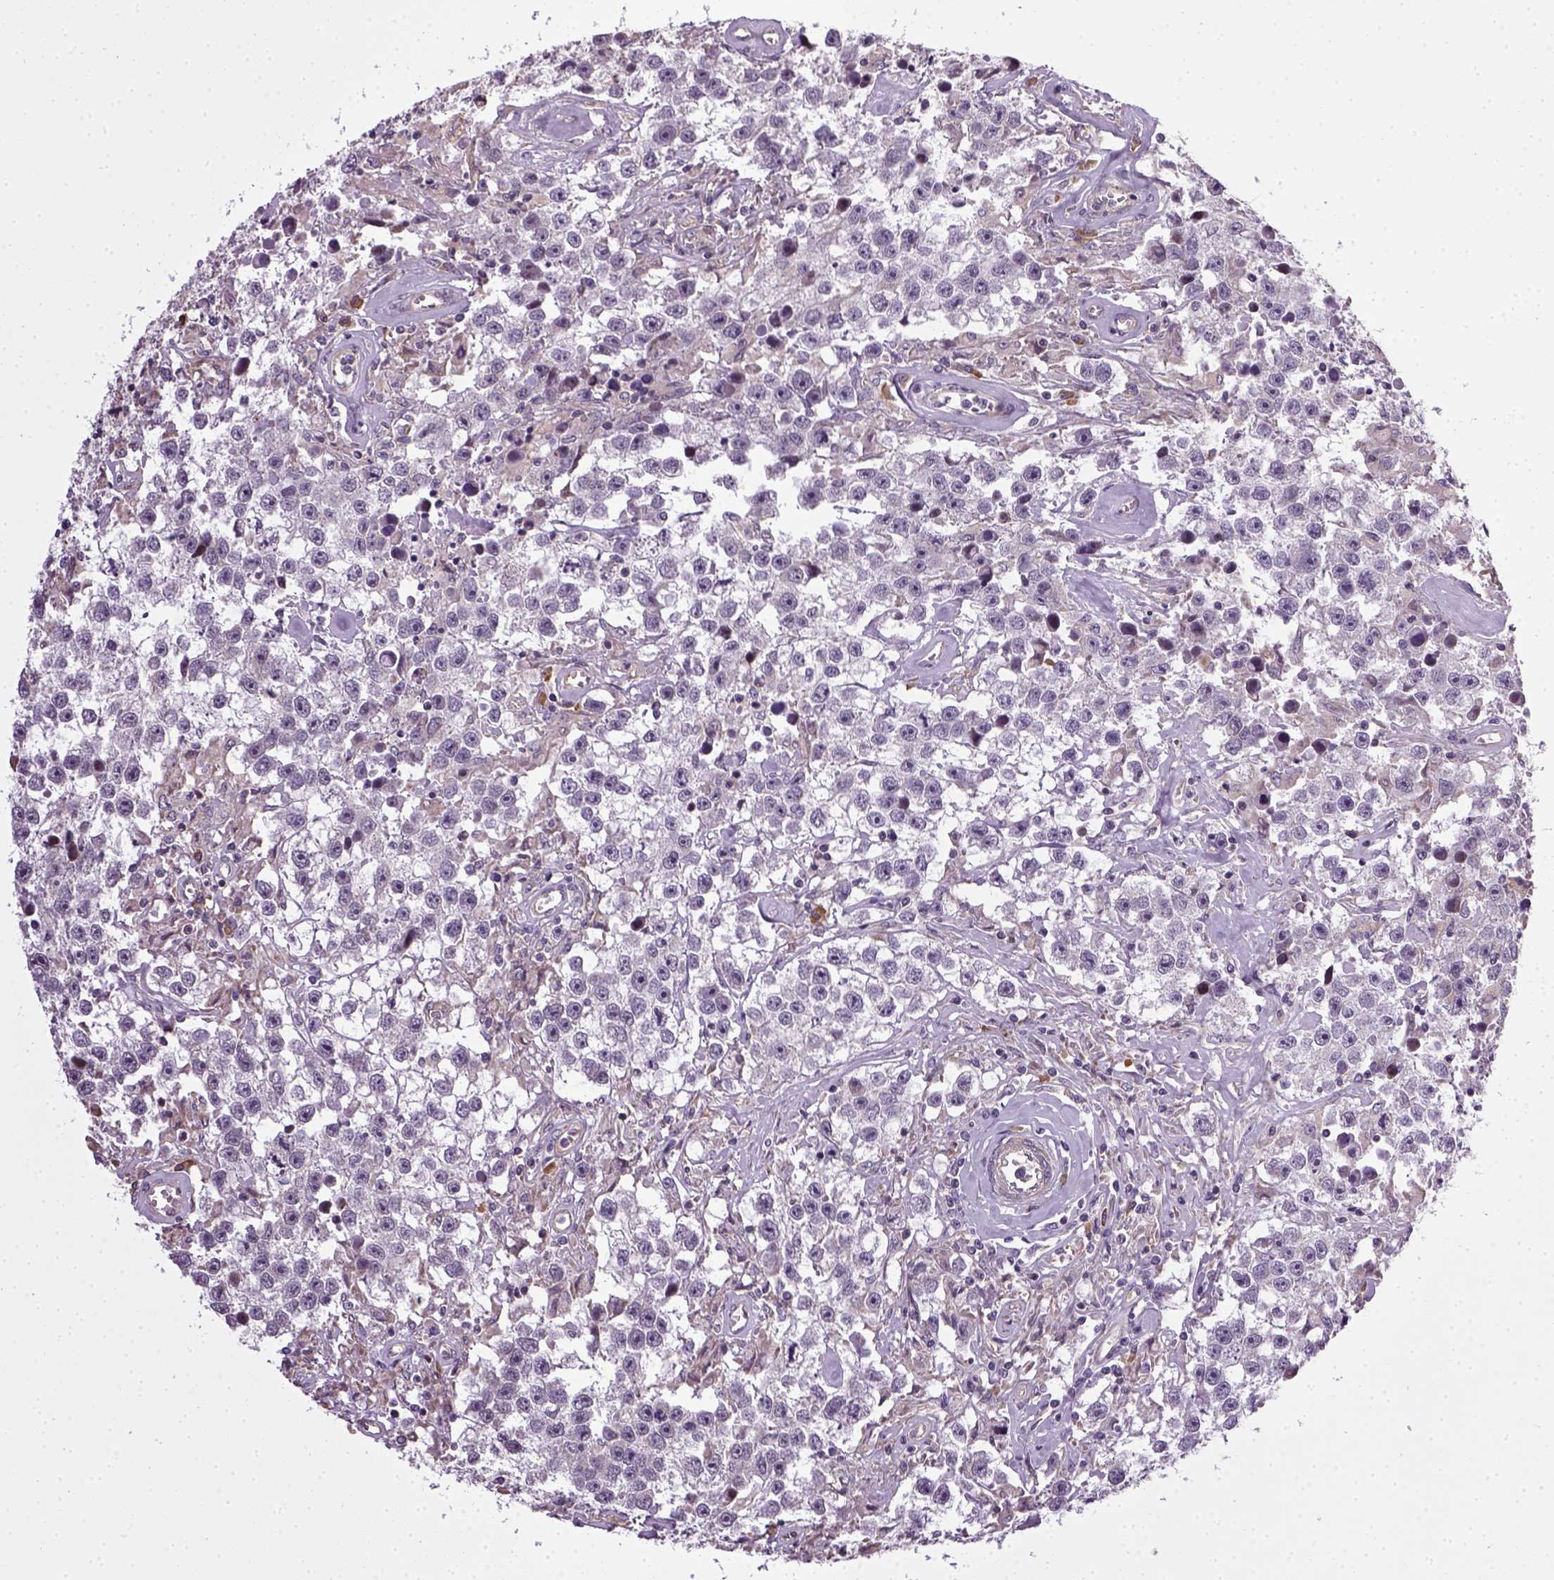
{"staining": {"intensity": "negative", "quantity": "none", "location": "none"}, "tissue": "testis cancer", "cell_type": "Tumor cells", "image_type": "cancer", "snomed": [{"axis": "morphology", "description": "Seminoma, NOS"}, {"axis": "topography", "description": "Testis"}], "caption": "Testis cancer was stained to show a protein in brown. There is no significant positivity in tumor cells. (Brightfield microscopy of DAB IHC at high magnification).", "gene": "TPRG1", "patient": {"sex": "male", "age": 43}}